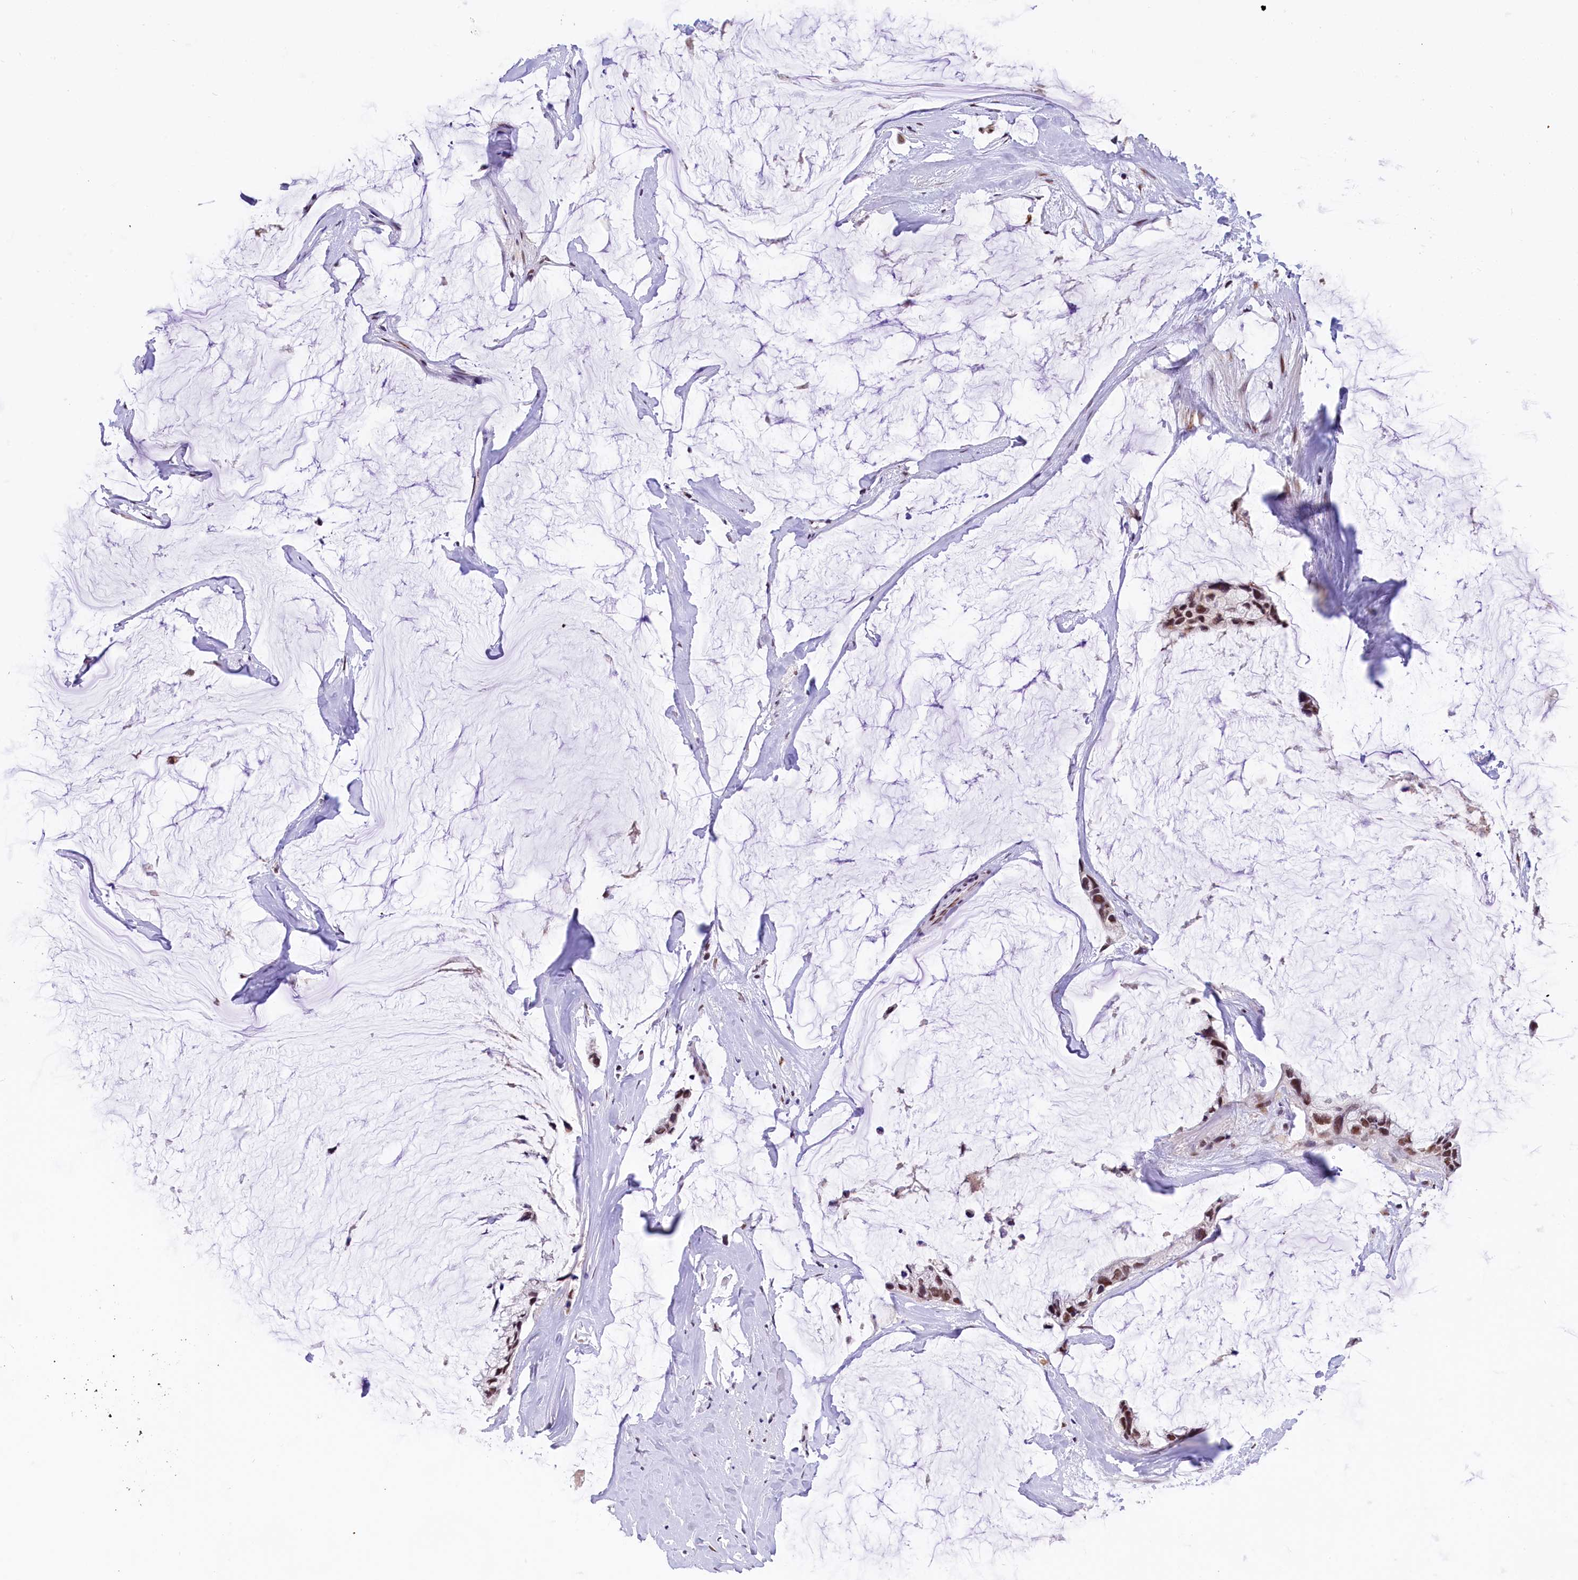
{"staining": {"intensity": "moderate", "quantity": ">75%", "location": "nuclear"}, "tissue": "ovarian cancer", "cell_type": "Tumor cells", "image_type": "cancer", "snomed": [{"axis": "morphology", "description": "Cystadenocarcinoma, mucinous, NOS"}, {"axis": "topography", "description": "Ovary"}], "caption": "Moderate nuclear positivity is present in approximately >75% of tumor cells in mucinous cystadenocarcinoma (ovarian). The staining is performed using DAB (3,3'-diaminobenzidine) brown chromogen to label protein expression. The nuclei are counter-stained blue using hematoxylin.", "gene": "ZC3H4", "patient": {"sex": "female", "age": 39}}